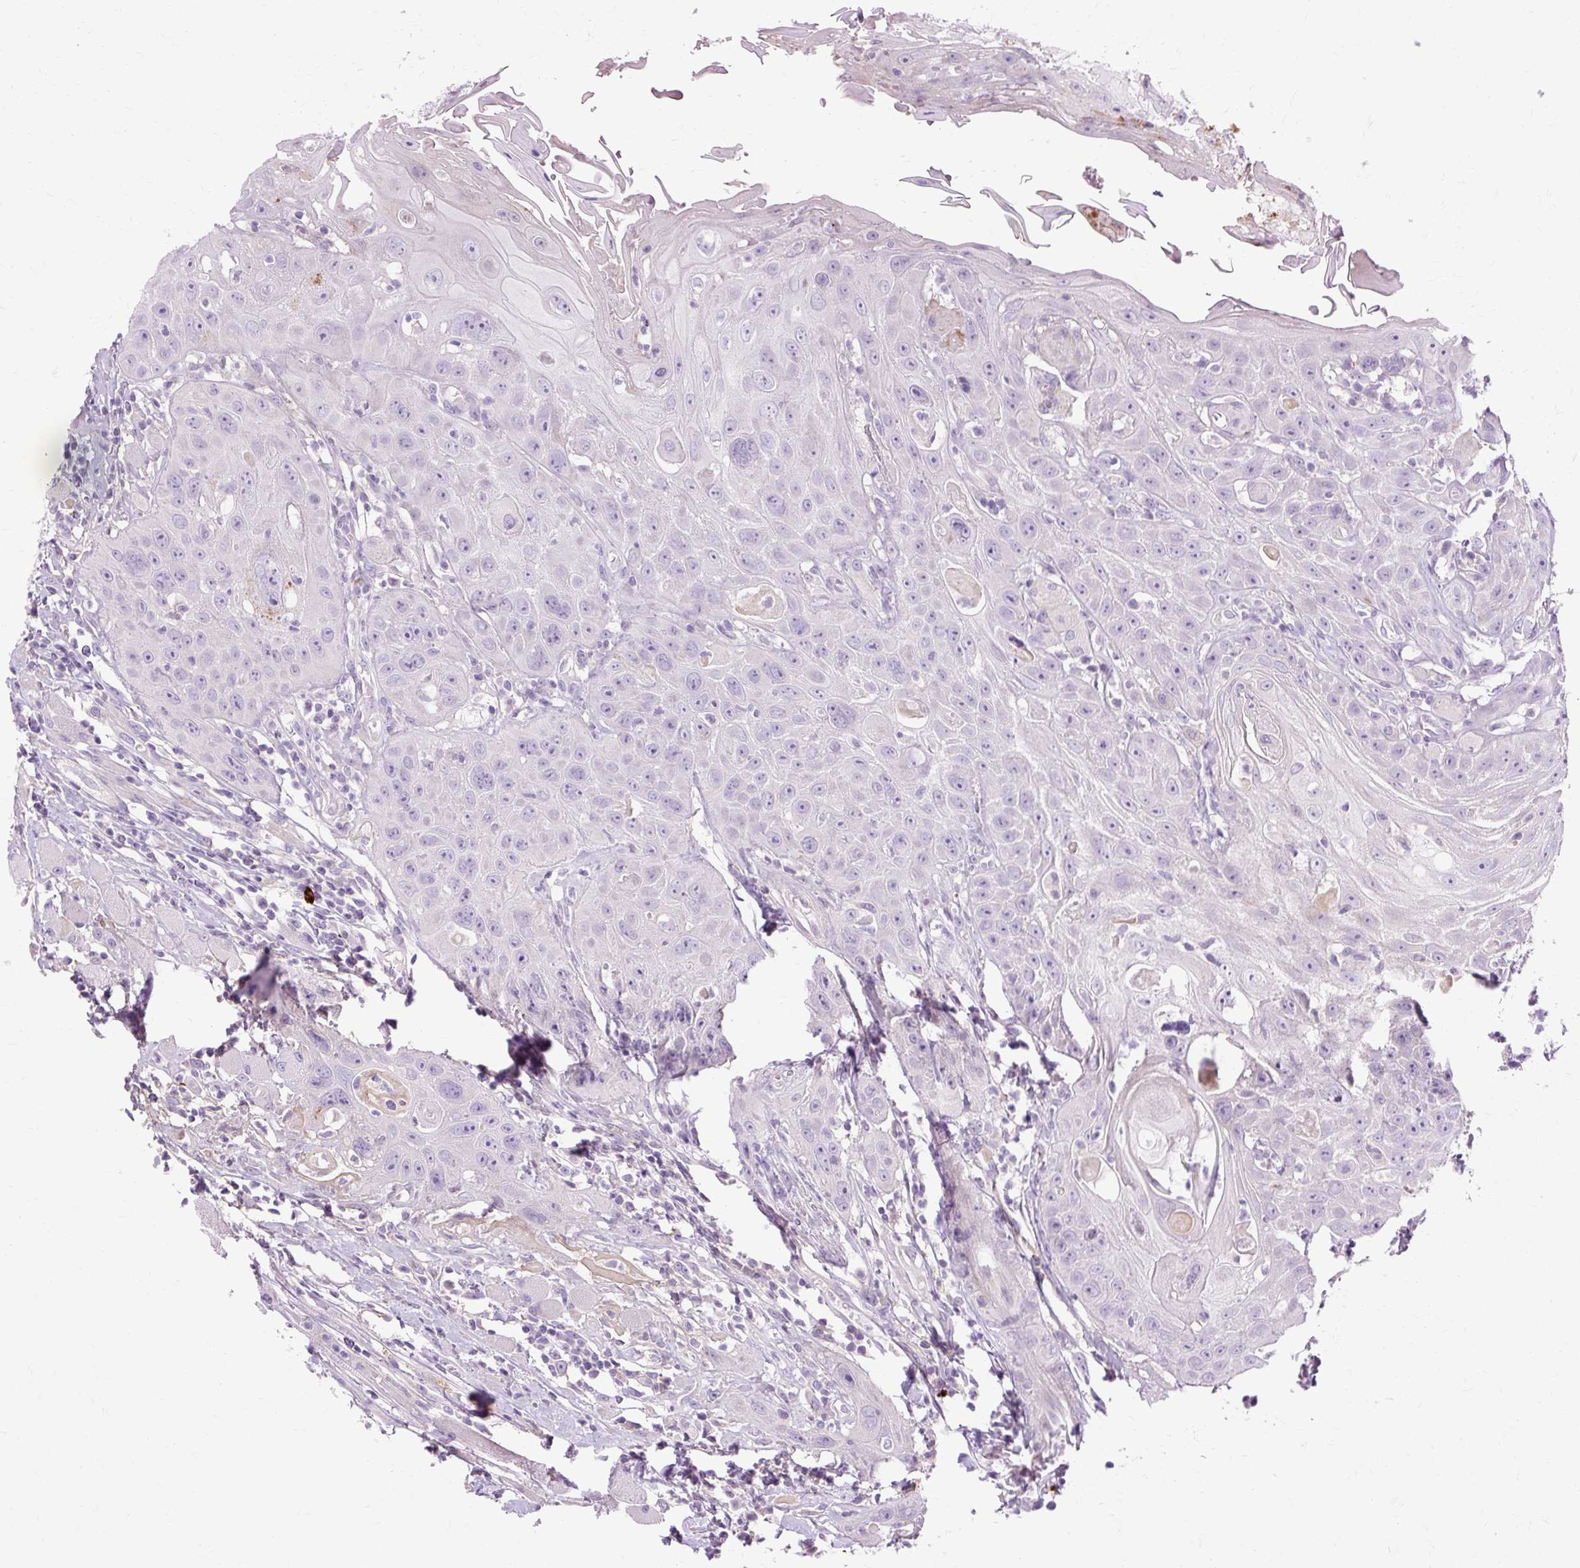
{"staining": {"intensity": "negative", "quantity": "none", "location": "none"}, "tissue": "head and neck cancer", "cell_type": "Tumor cells", "image_type": "cancer", "snomed": [{"axis": "morphology", "description": "Squamous cell carcinoma, NOS"}, {"axis": "topography", "description": "Head-Neck"}], "caption": "DAB immunohistochemical staining of head and neck cancer exhibits no significant expression in tumor cells.", "gene": "ARRDC2", "patient": {"sex": "female", "age": 59}}